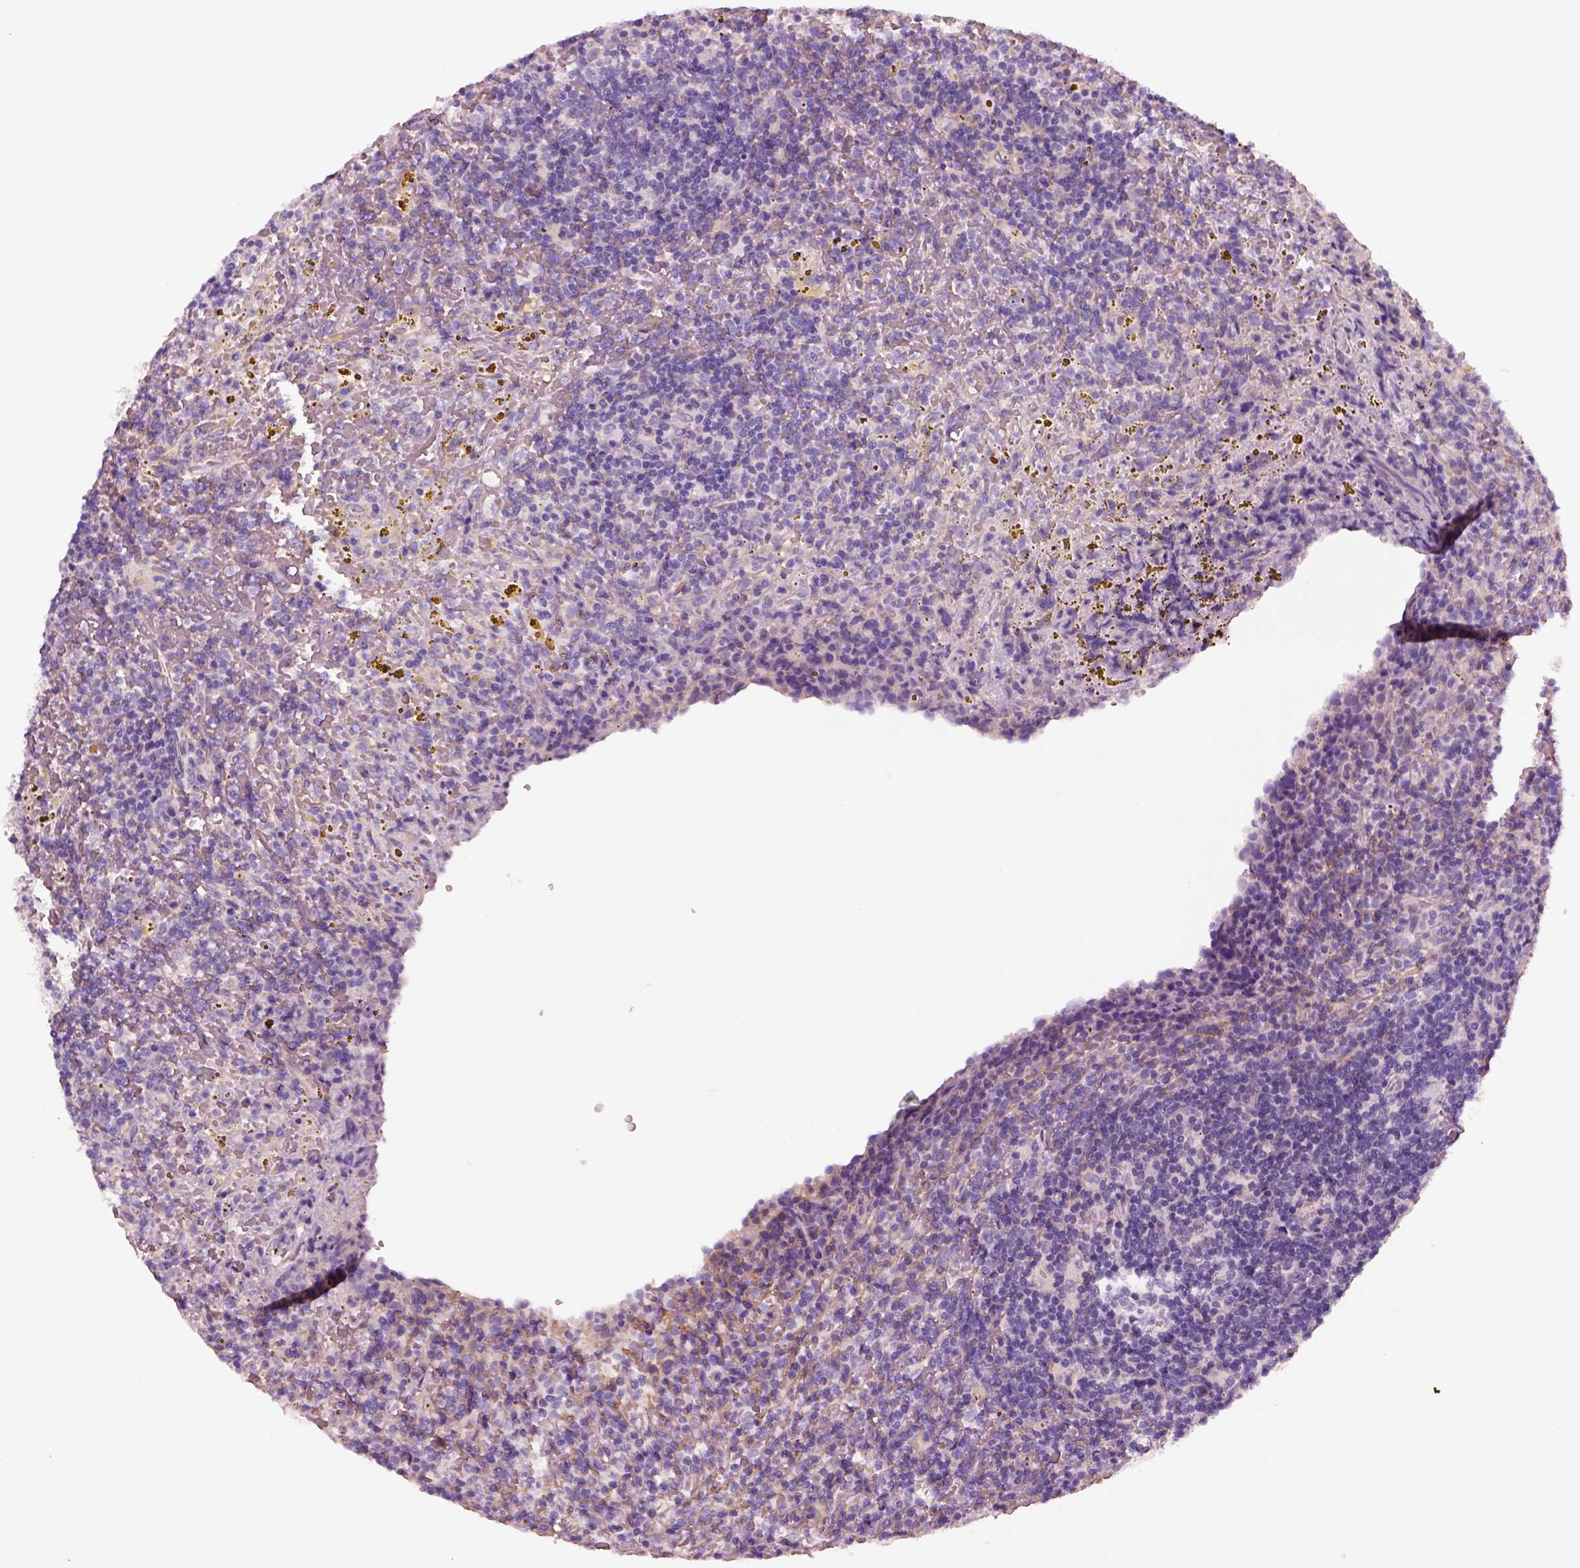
{"staining": {"intensity": "negative", "quantity": "none", "location": "none"}, "tissue": "lymphoma", "cell_type": "Tumor cells", "image_type": "cancer", "snomed": [{"axis": "morphology", "description": "Malignant lymphoma, non-Hodgkin's type, Low grade"}, {"axis": "topography", "description": "Spleen"}], "caption": "DAB immunohistochemical staining of low-grade malignant lymphoma, non-Hodgkin's type reveals no significant expression in tumor cells. Nuclei are stained in blue.", "gene": "IGLL1", "patient": {"sex": "female", "age": 70}}